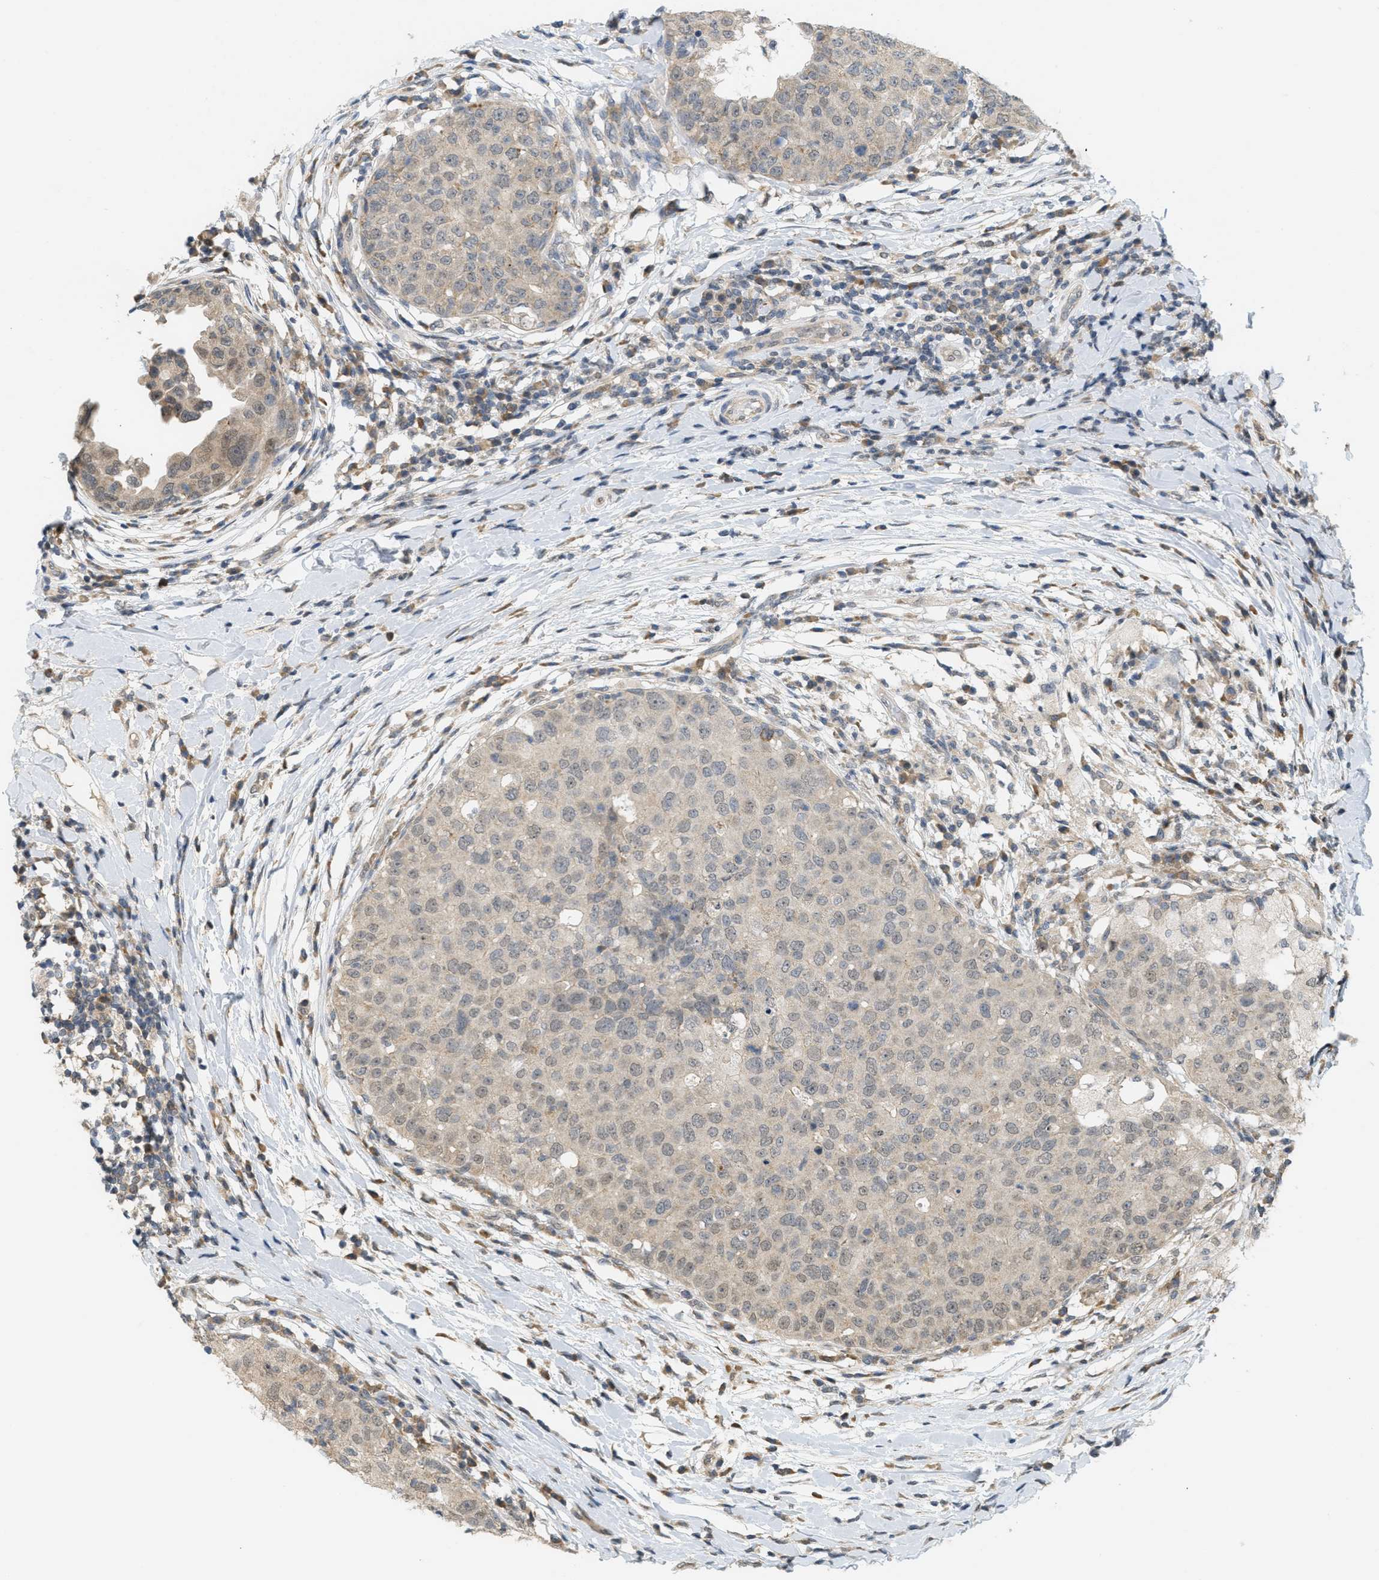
{"staining": {"intensity": "weak", "quantity": "<25%", "location": "cytoplasmic/membranous"}, "tissue": "breast cancer", "cell_type": "Tumor cells", "image_type": "cancer", "snomed": [{"axis": "morphology", "description": "Duct carcinoma"}, {"axis": "topography", "description": "Breast"}], "caption": "A micrograph of human infiltrating ductal carcinoma (breast) is negative for staining in tumor cells. The staining is performed using DAB brown chromogen with nuclei counter-stained in using hematoxylin.", "gene": "PRKD1", "patient": {"sex": "female", "age": 27}}